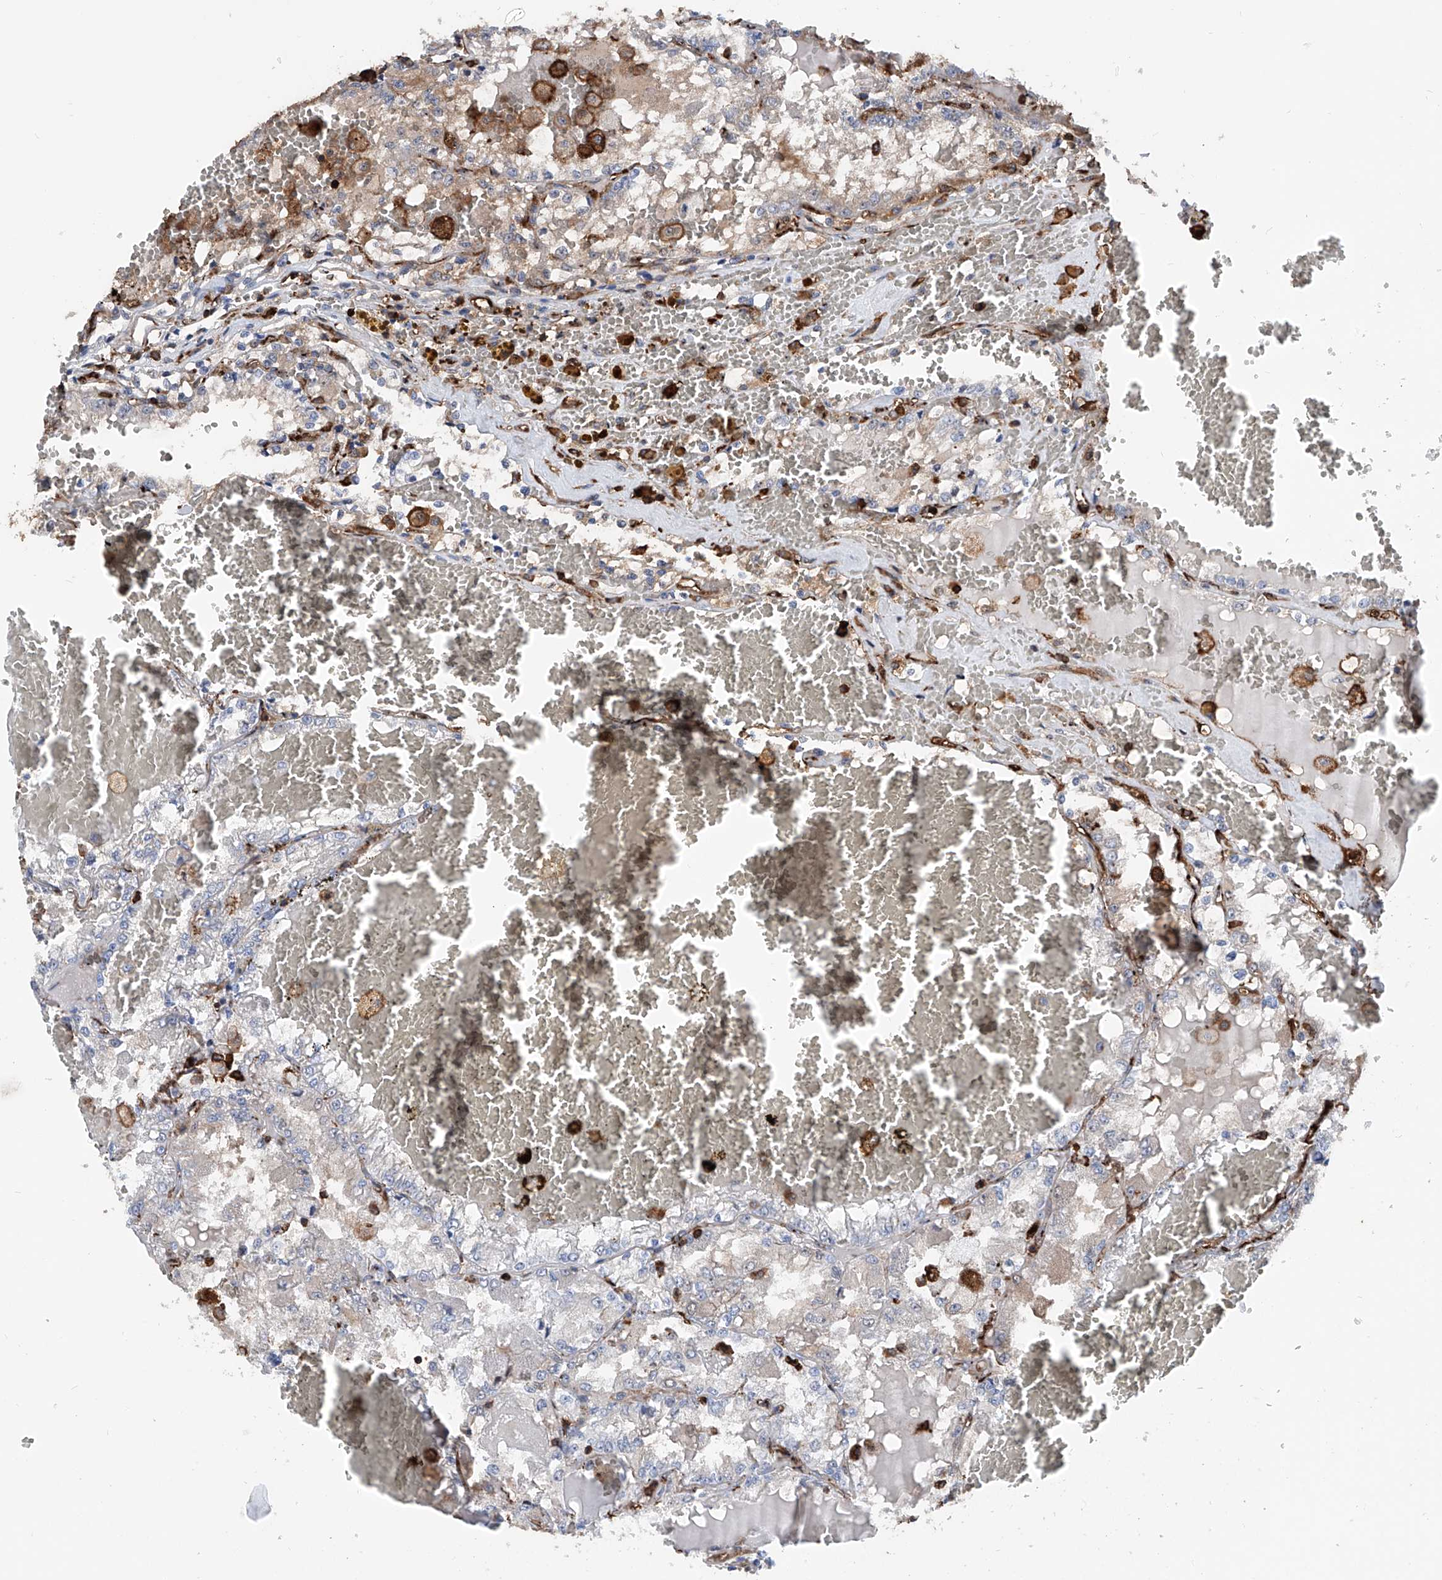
{"staining": {"intensity": "negative", "quantity": "none", "location": "none"}, "tissue": "renal cancer", "cell_type": "Tumor cells", "image_type": "cancer", "snomed": [{"axis": "morphology", "description": "Adenocarcinoma, NOS"}, {"axis": "topography", "description": "Kidney"}], "caption": "DAB immunohistochemical staining of renal adenocarcinoma reveals no significant positivity in tumor cells.", "gene": "ZNF484", "patient": {"sex": "female", "age": 56}}